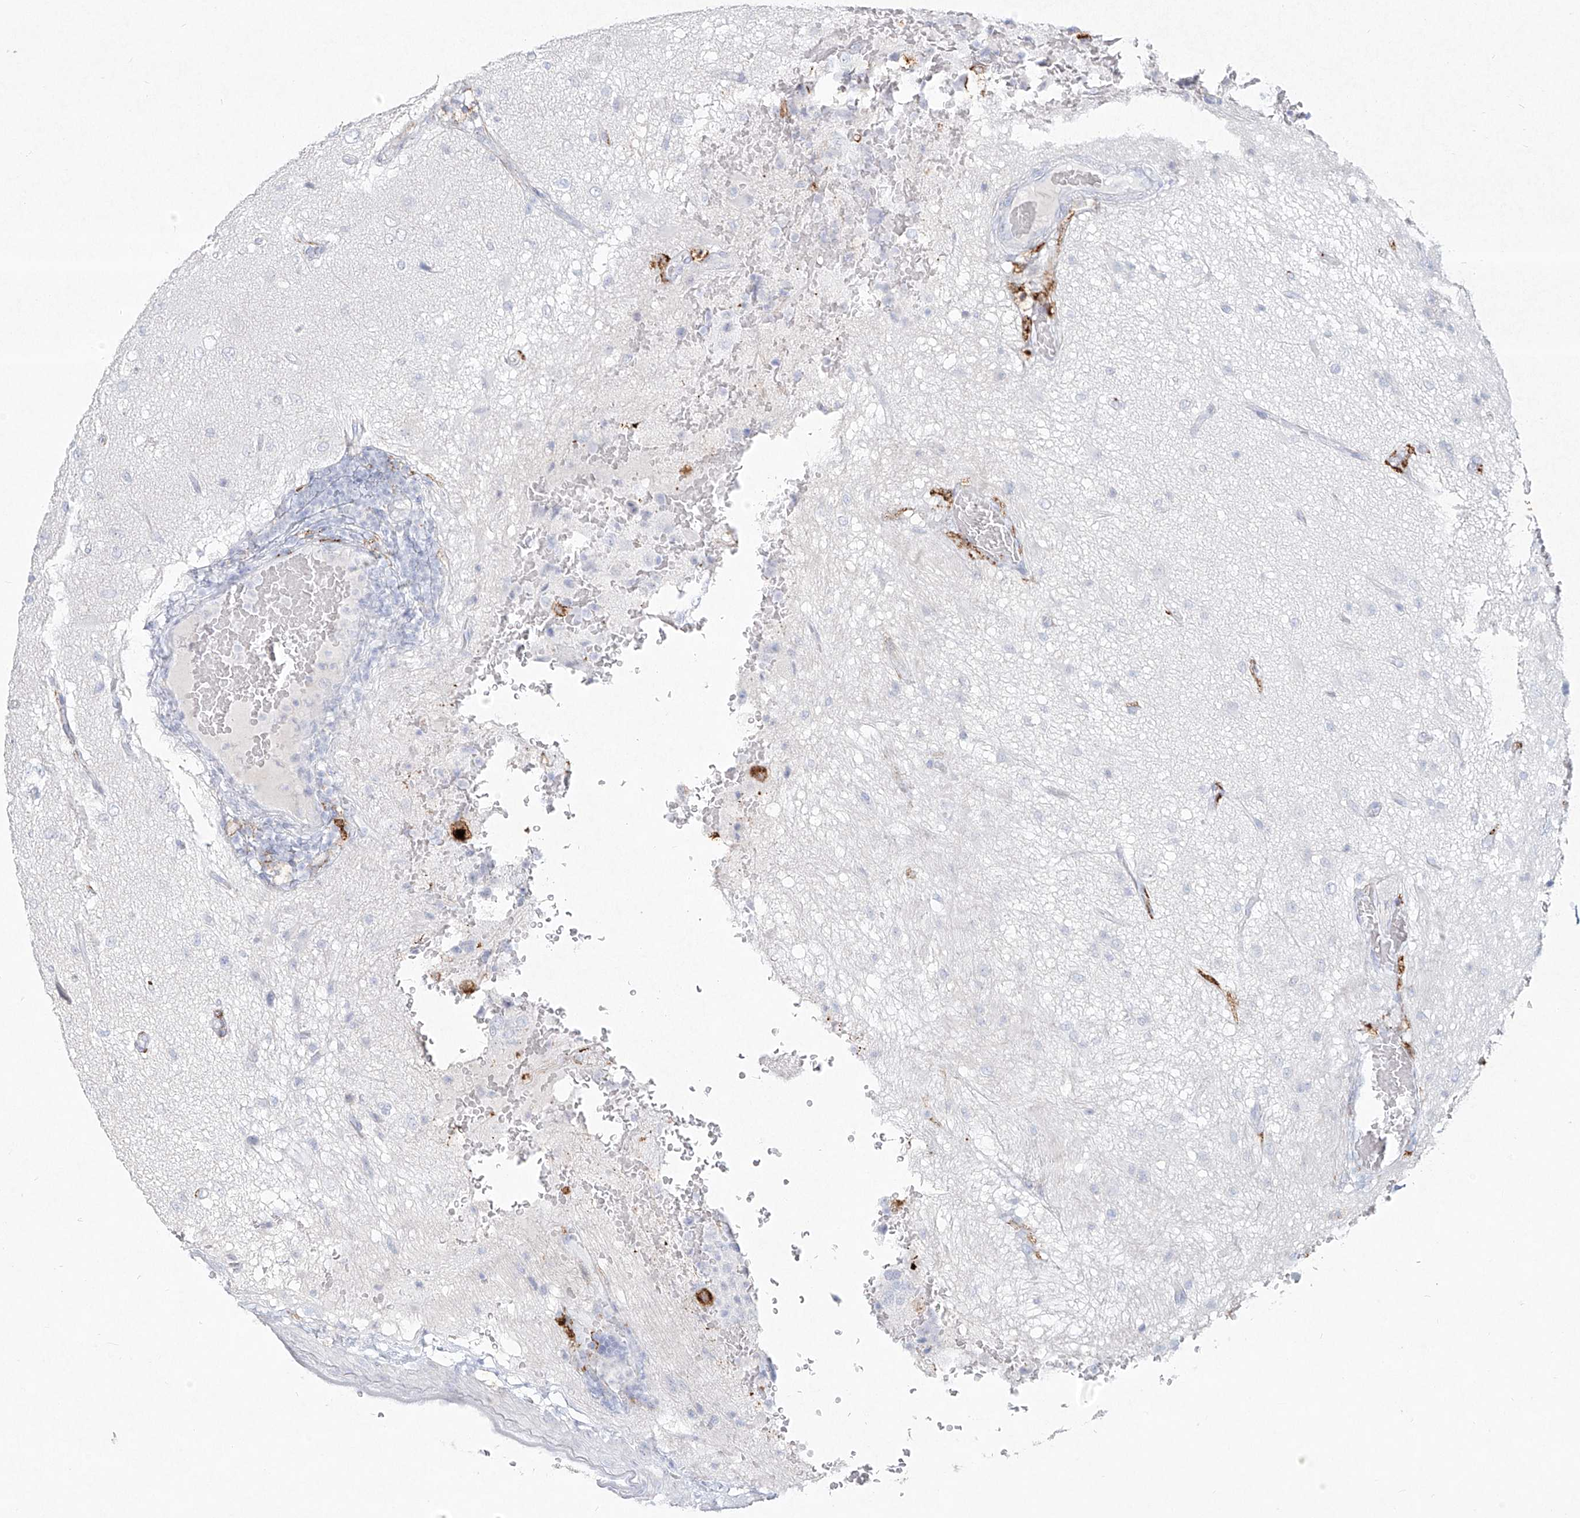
{"staining": {"intensity": "negative", "quantity": "none", "location": "none"}, "tissue": "glioma", "cell_type": "Tumor cells", "image_type": "cancer", "snomed": [{"axis": "morphology", "description": "Glioma, malignant, High grade"}, {"axis": "topography", "description": "pancreas cauda"}], "caption": "Tumor cells are negative for brown protein staining in glioma.", "gene": "CD209", "patient": {"sex": "male", "age": 60}}